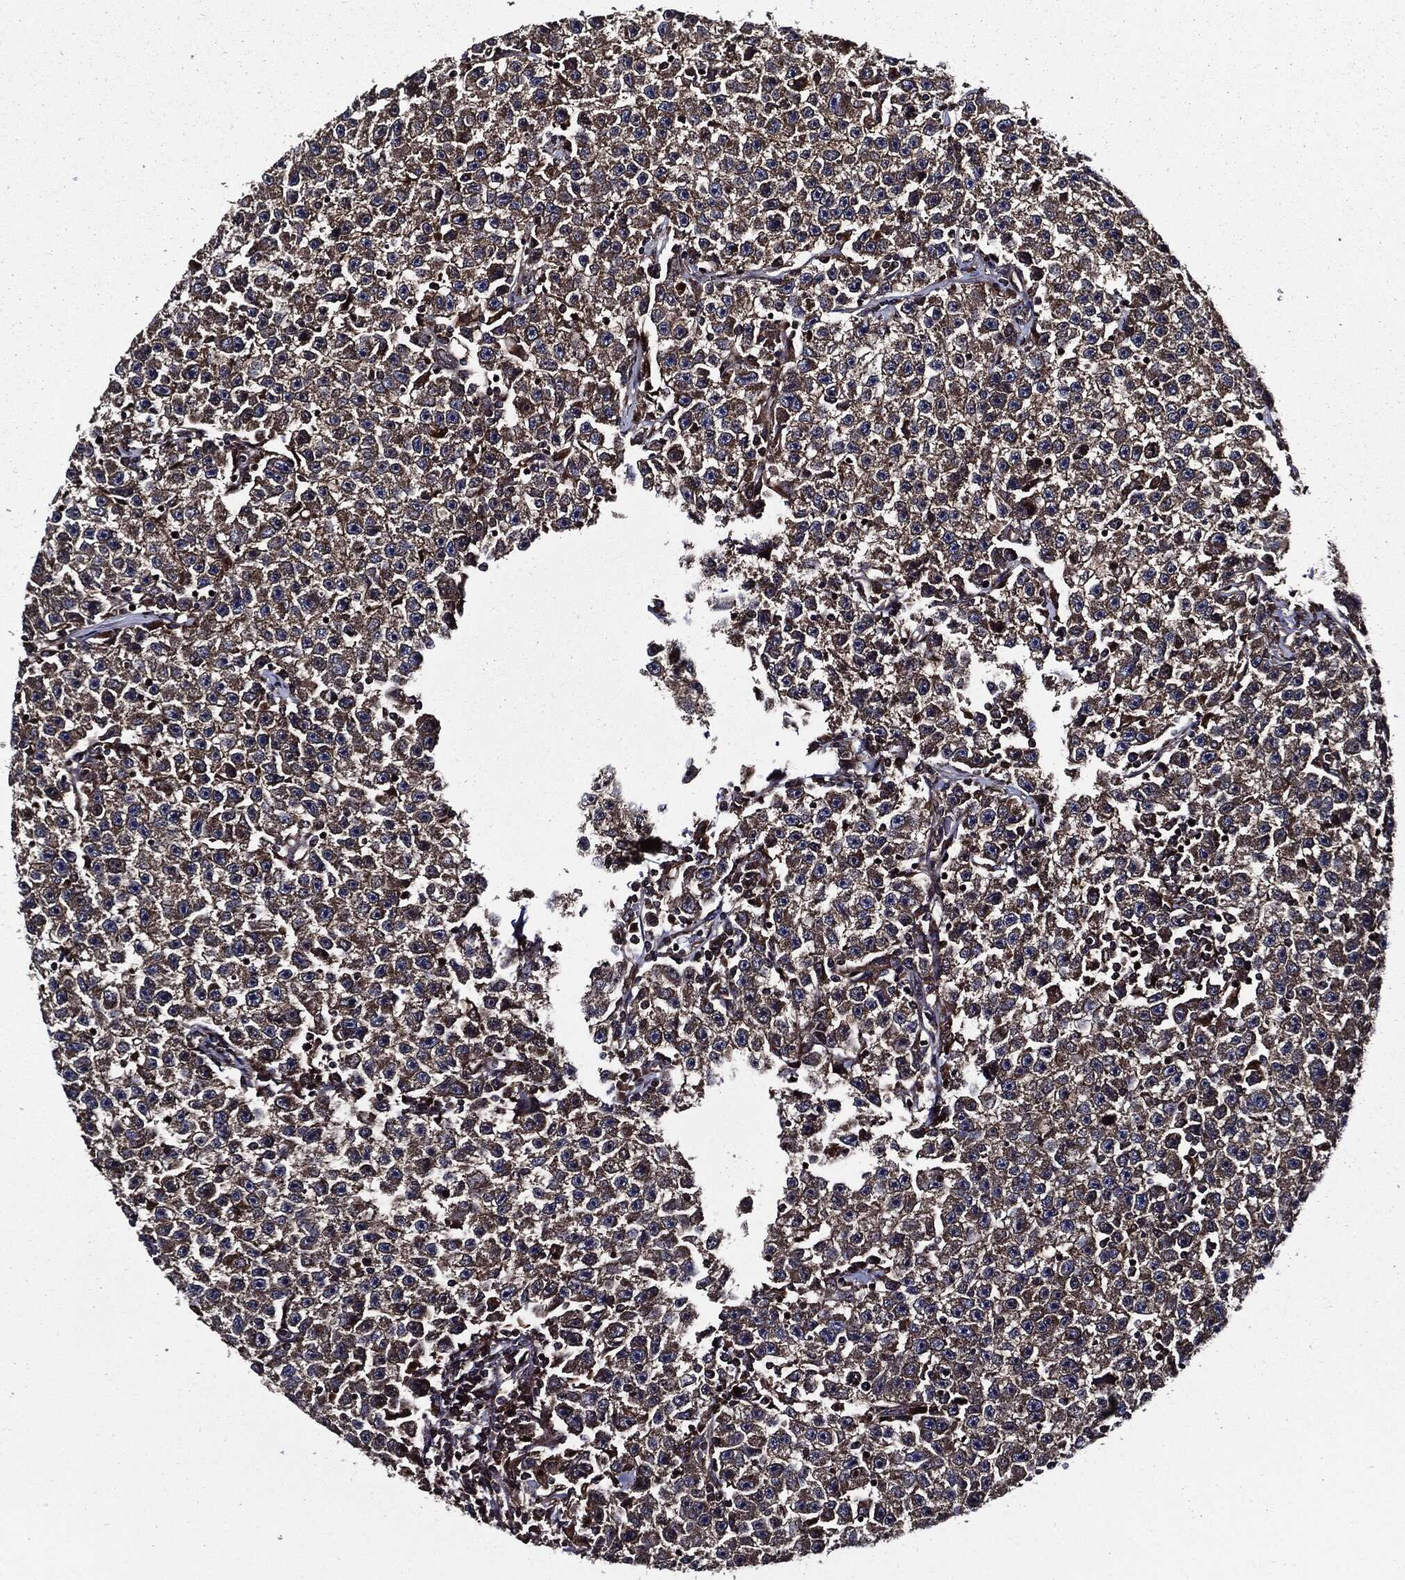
{"staining": {"intensity": "moderate", "quantity": "<25%", "location": "cytoplasmic/membranous"}, "tissue": "testis cancer", "cell_type": "Tumor cells", "image_type": "cancer", "snomed": [{"axis": "morphology", "description": "Seminoma, NOS"}, {"axis": "topography", "description": "Testis"}], "caption": "A histopathology image of testis seminoma stained for a protein reveals moderate cytoplasmic/membranous brown staining in tumor cells.", "gene": "PDCD6IP", "patient": {"sex": "male", "age": 22}}